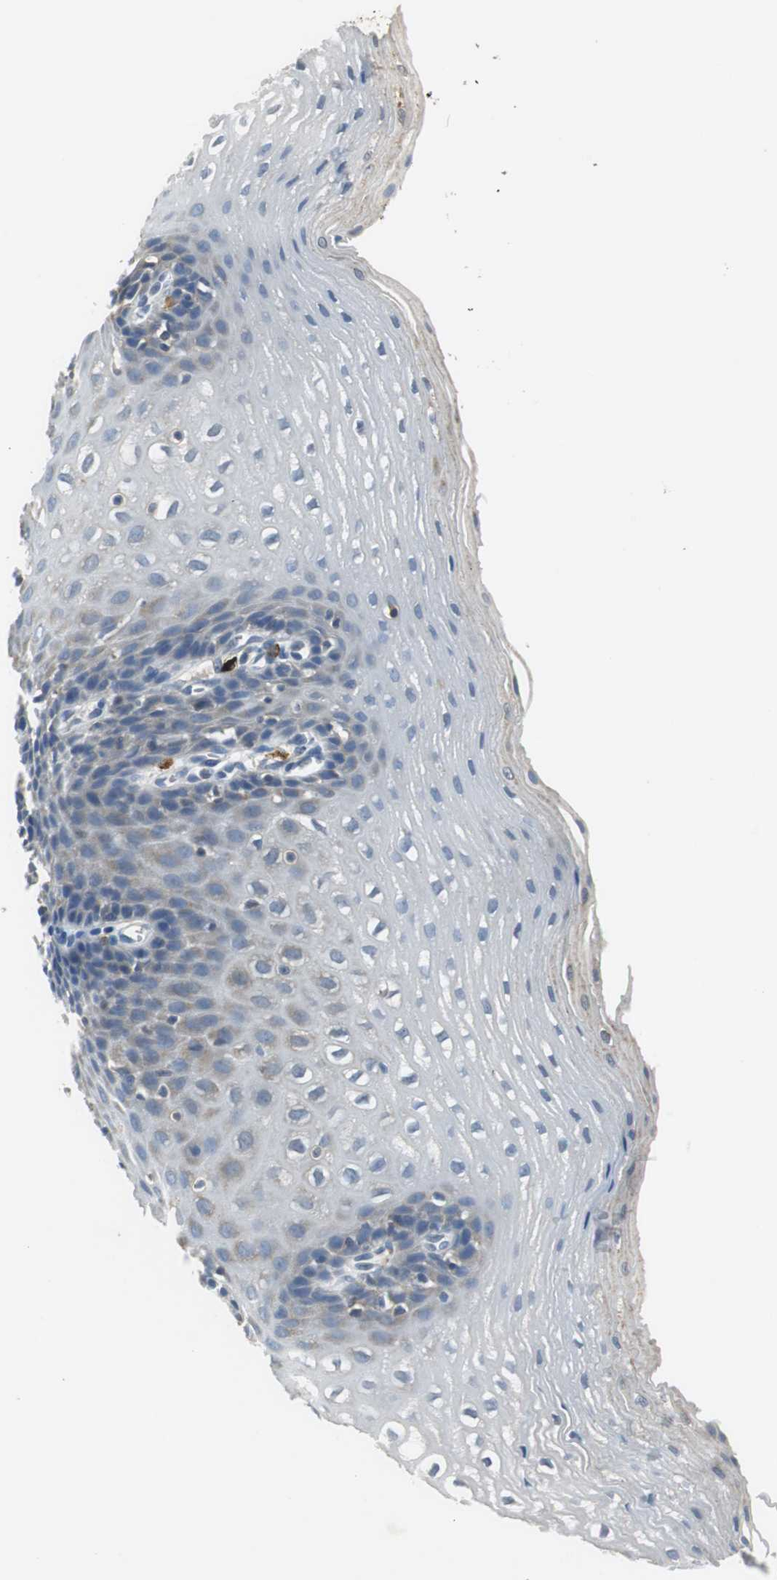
{"staining": {"intensity": "weak", "quantity": "<25%", "location": "cytoplasmic/membranous"}, "tissue": "esophagus", "cell_type": "Squamous epithelial cells", "image_type": "normal", "snomed": [{"axis": "morphology", "description": "Normal tissue, NOS"}, {"axis": "topography", "description": "Esophagus"}], "caption": "Immunohistochemistry micrograph of benign esophagus: esophagus stained with DAB (3,3'-diaminobenzidine) demonstrates no significant protein positivity in squamous epithelial cells. (Stains: DAB immunohistochemistry with hematoxylin counter stain, Microscopy: brightfield microscopy at high magnification).", "gene": "CPA3", "patient": {"sex": "male", "age": 48}}